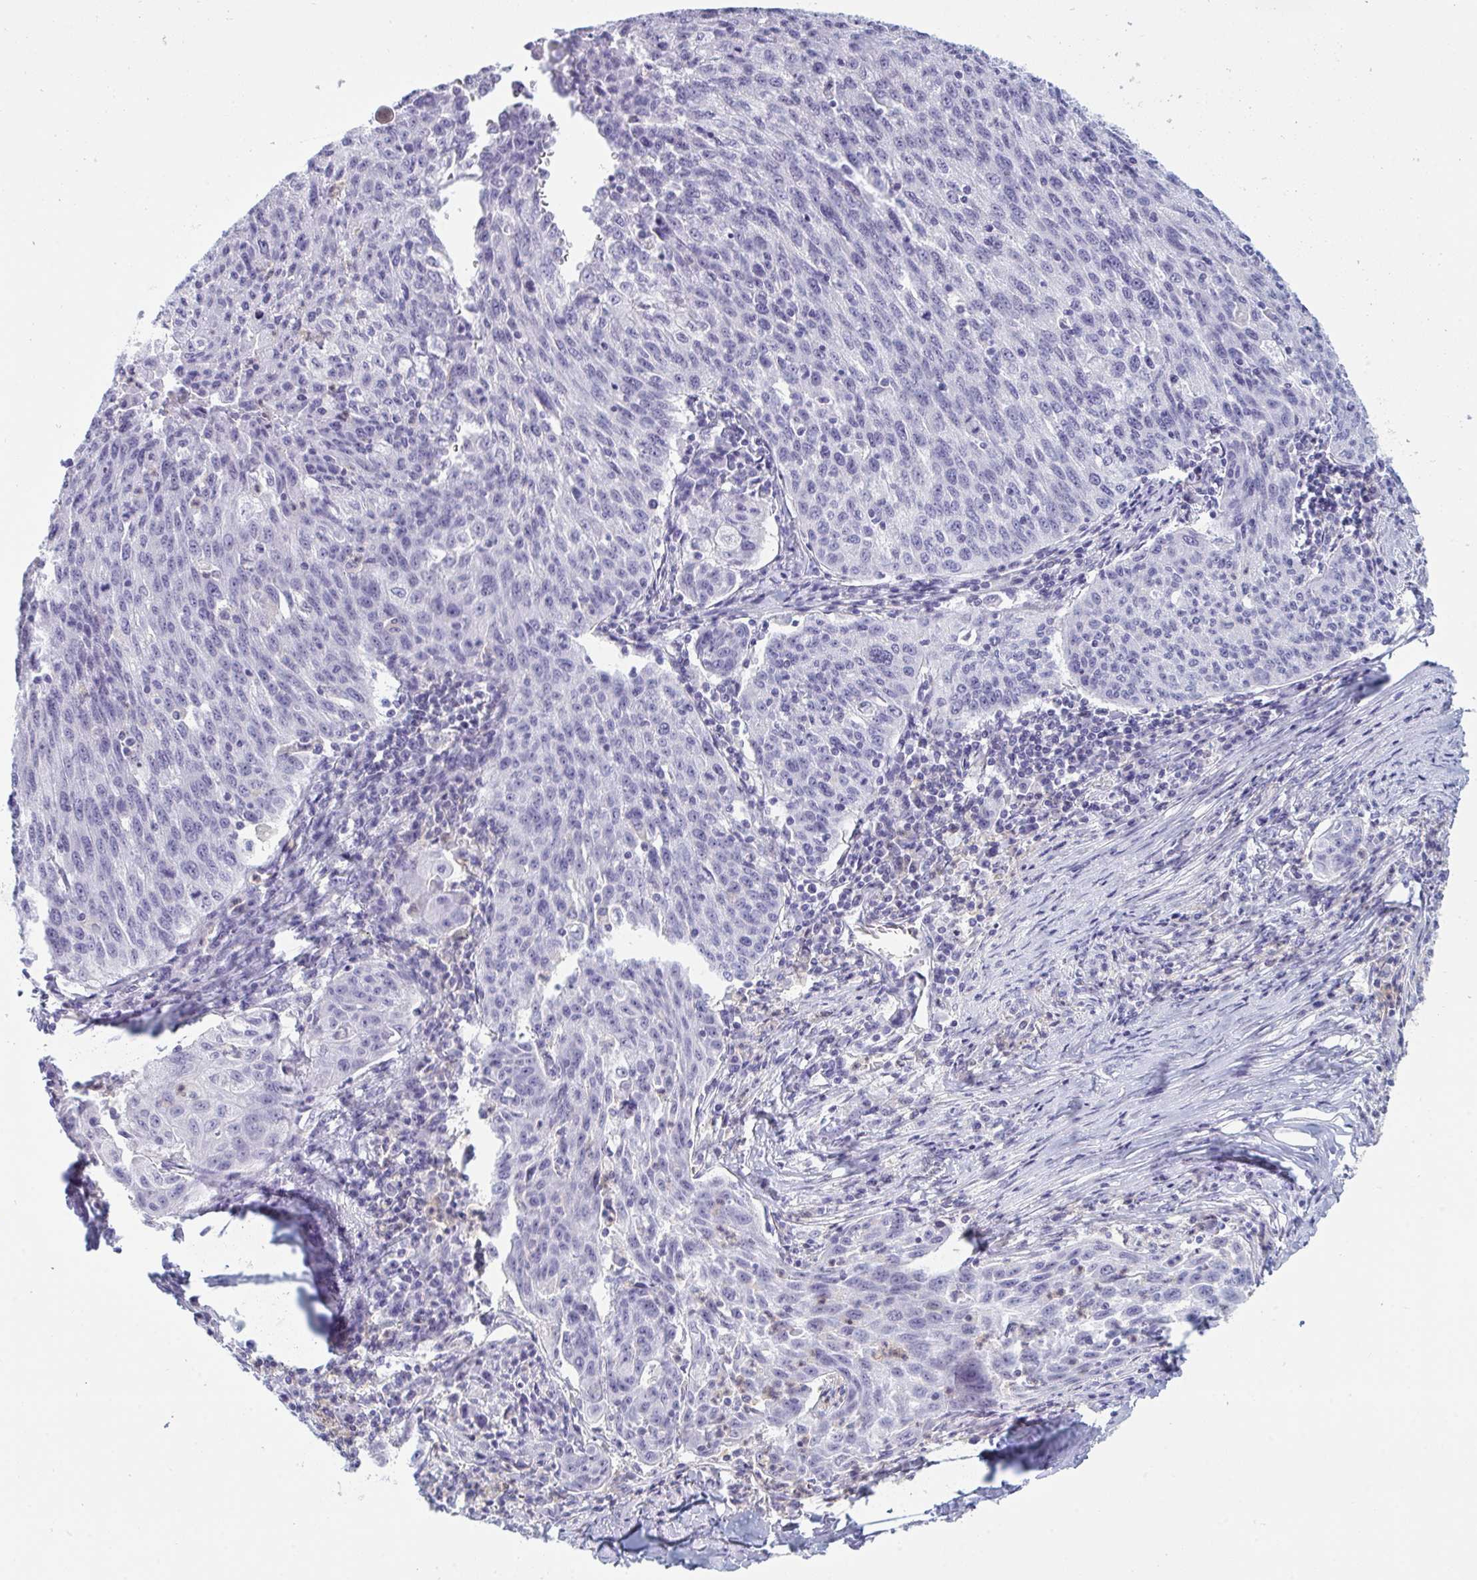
{"staining": {"intensity": "negative", "quantity": "none", "location": "none"}, "tissue": "lung cancer", "cell_type": "Tumor cells", "image_type": "cancer", "snomed": [{"axis": "morphology", "description": "Squamous cell carcinoma, NOS"}, {"axis": "morphology", "description": "Squamous cell carcinoma, metastatic, NOS"}, {"axis": "topography", "description": "Bronchus"}, {"axis": "topography", "description": "Lung"}], "caption": "Micrograph shows no significant protein staining in tumor cells of squamous cell carcinoma (lung). (IHC, brightfield microscopy, high magnification).", "gene": "MYO1F", "patient": {"sex": "male", "age": 62}}